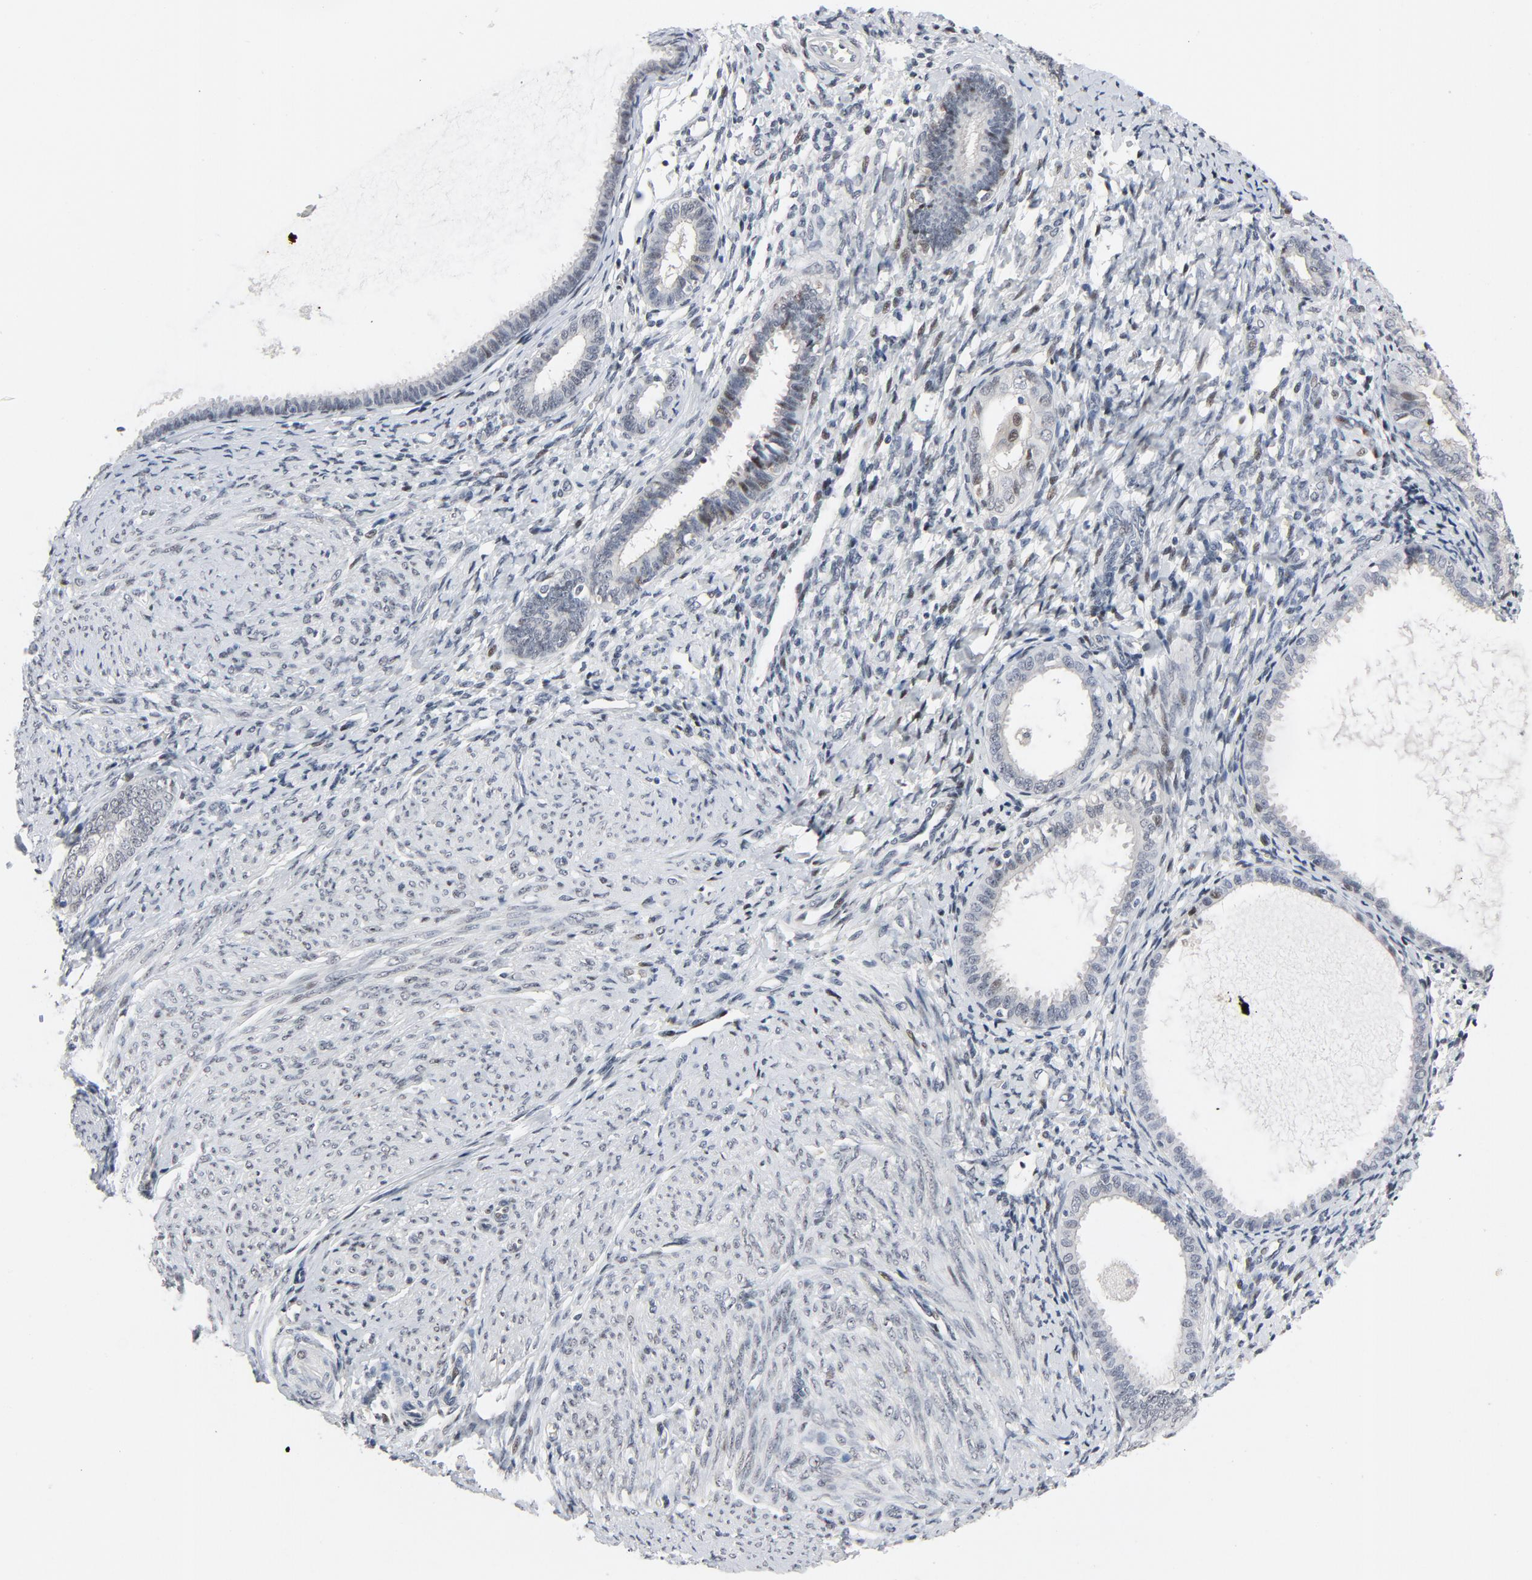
{"staining": {"intensity": "weak", "quantity": "<25%", "location": "cytoplasmic/membranous"}, "tissue": "endometrial cancer", "cell_type": "Tumor cells", "image_type": "cancer", "snomed": [{"axis": "morphology", "description": "Adenocarcinoma, NOS"}, {"axis": "topography", "description": "Endometrium"}], "caption": "Endometrial cancer (adenocarcinoma) was stained to show a protein in brown. There is no significant positivity in tumor cells.", "gene": "FSCB", "patient": {"sex": "female", "age": 63}}